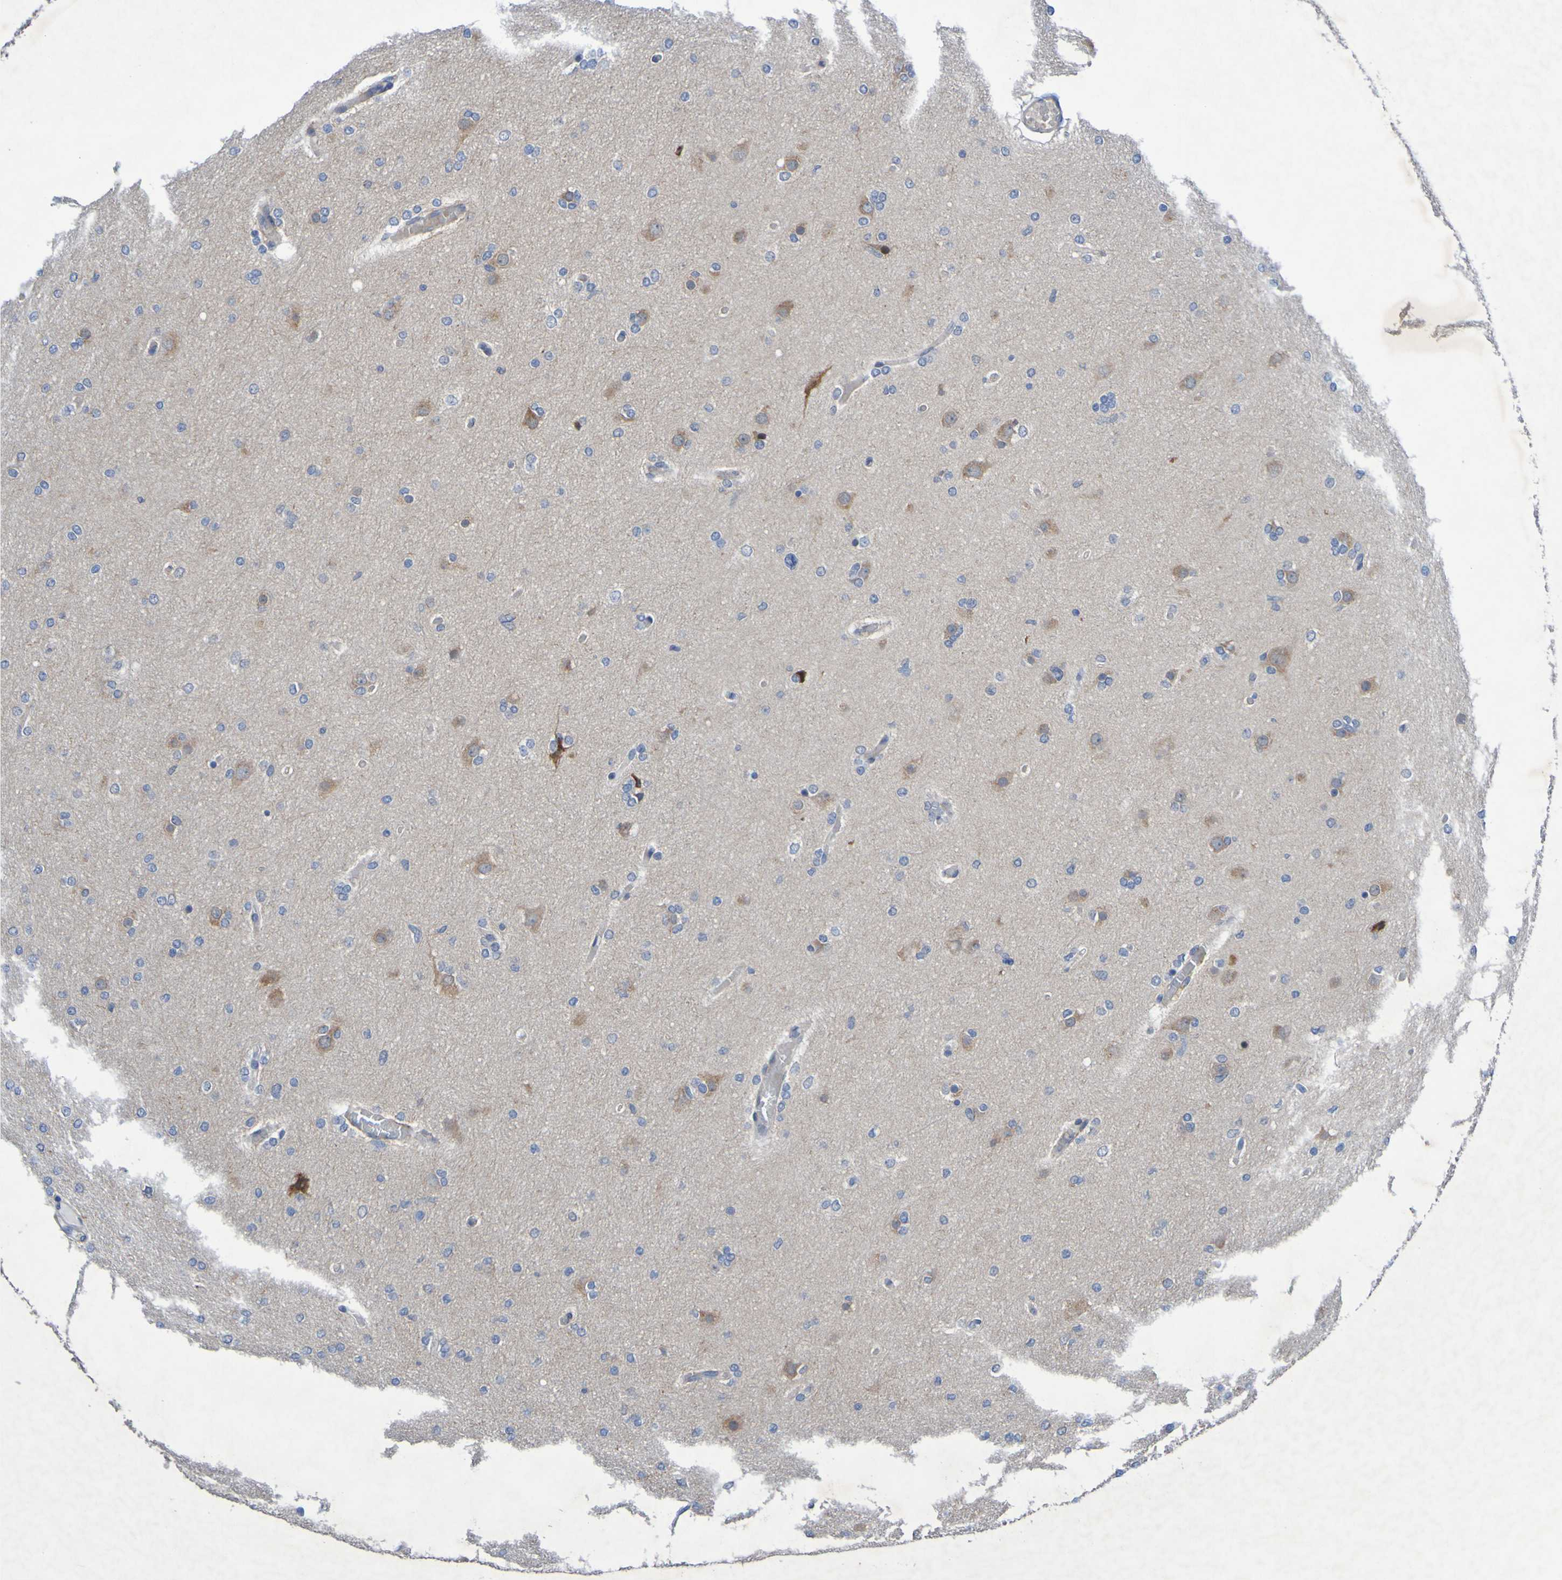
{"staining": {"intensity": "moderate", "quantity": "25%-75%", "location": "cytoplasmic/membranous"}, "tissue": "glioma", "cell_type": "Tumor cells", "image_type": "cancer", "snomed": [{"axis": "morphology", "description": "Glioma, malignant, High grade"}, {"axis": "topography", "description": "Cerebral cortex"}], "caption": "A medium amount of moderate cytoplasmic/membranous staining is identified in approximately 25%-75% of tumor cells in malignant glioma (high-grade) tissue. The protein is shown in brown color, while the nuclei are stained blue.", "gene": "SDK1", "patient": {"sex": "female", "age": 36}}